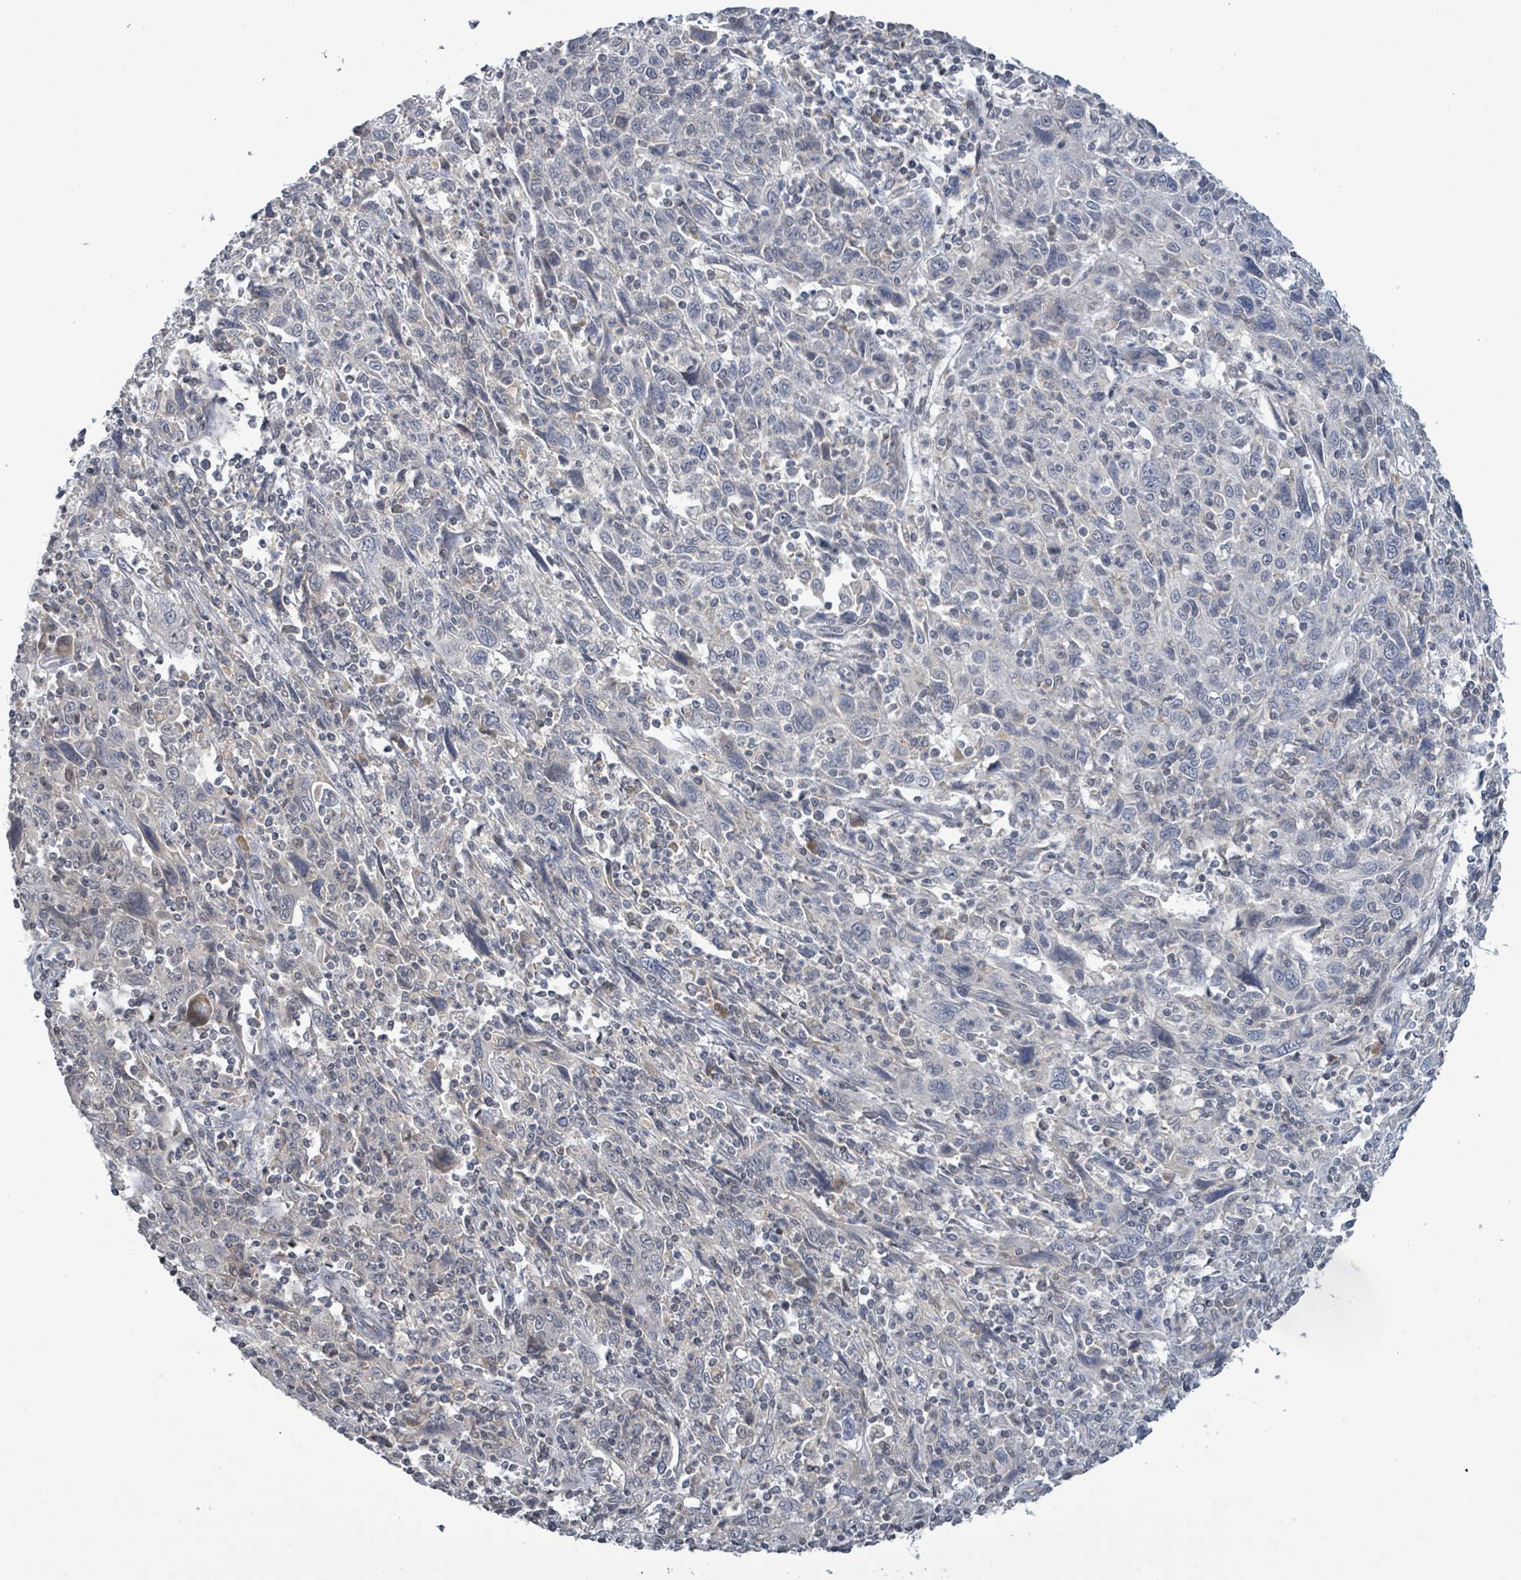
{"staining": {"intensity": "negative", "quantity": "none", "location": "none"}, "tissue": "cervical cancer", "cell_type": "Tumor cells", "image_type": "cancer", "snomed": [{"axis": "morphology", "description": "Squamous cell carcinoma, NOS"}, {"axis": "topography", "description": "Cervix"}], "caption": "There is no significant expression in tumor cells of cervical cancer.", "gene": "COQ10B", "patient": {"sex": "female", "age": 46}}